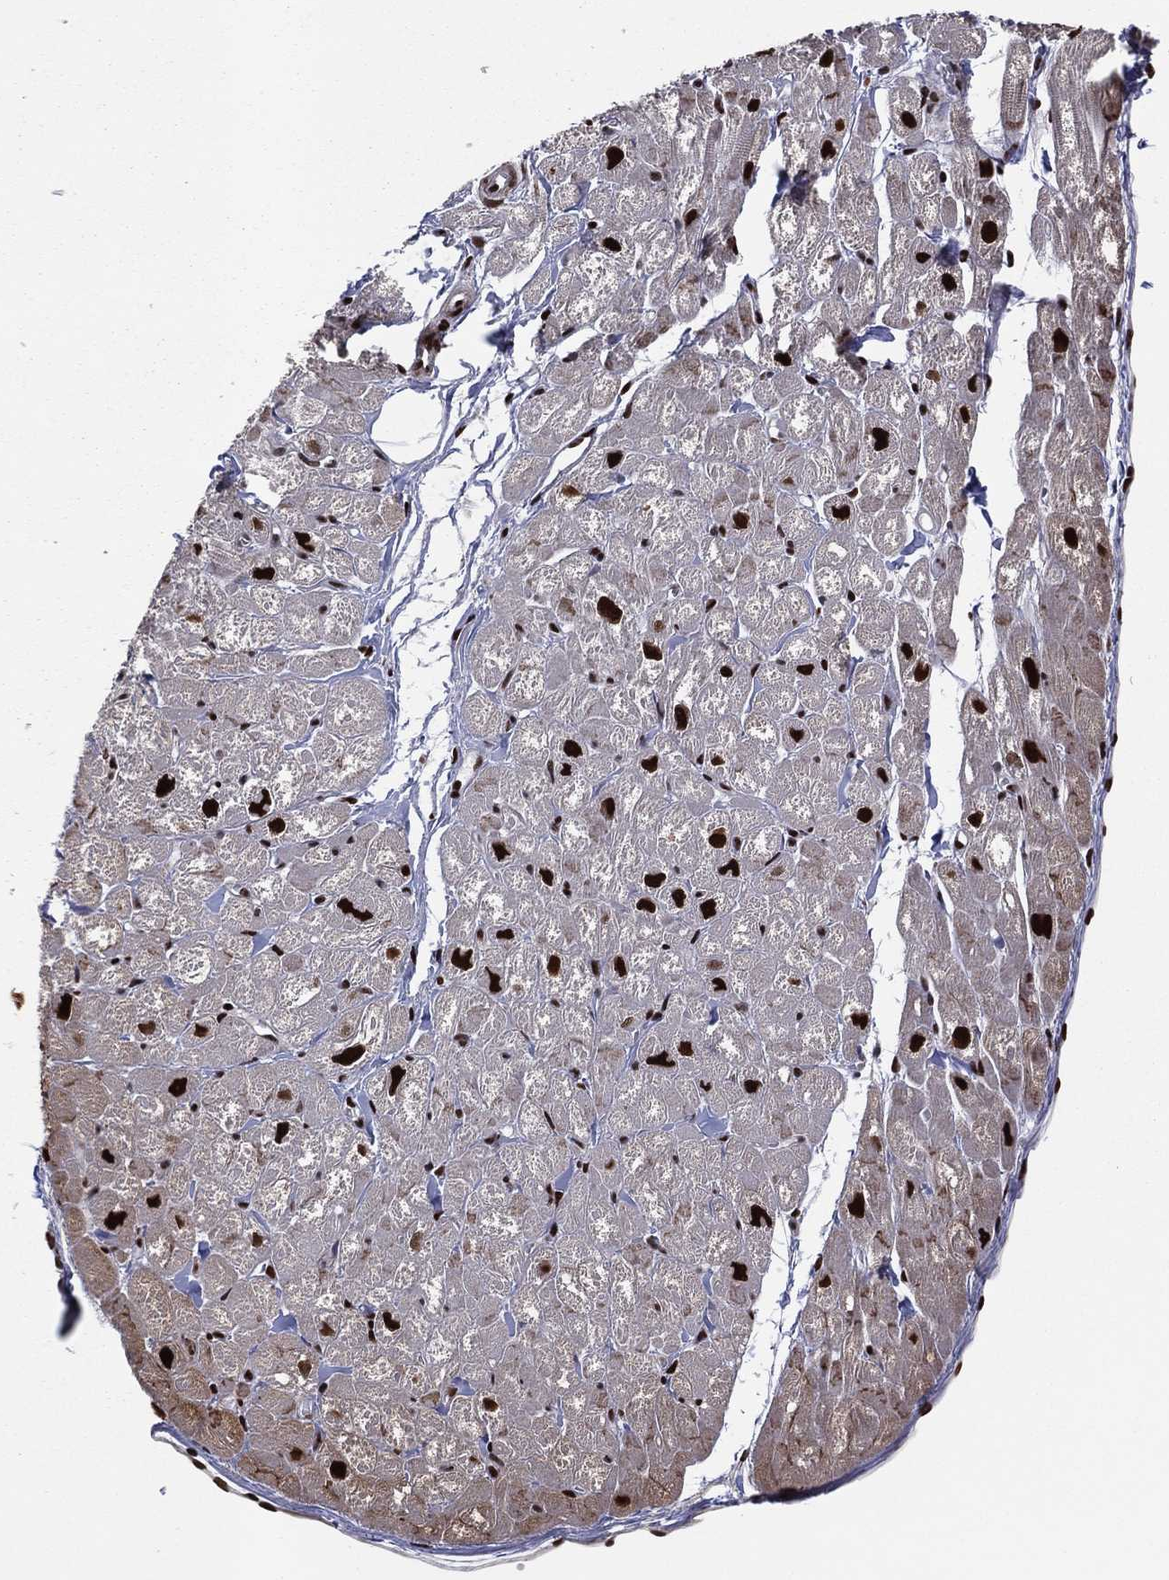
{"staining": {"intensity": "strong", "quantity": "25%-75%", "location": "cytoplasmic/membranous,nuclear"}, "tissue": "heart muscle", "cell_type": "Cardiomyocytes", "image_type": "normal", "snomed": [{"axis": "morphology", "description": "Normal tissue, NOS"}, {"axis": "topography", "description": "Heart"}], "caption": "Immunohistochemical staining of unremarkable human heart muscle exhibits high levels of strong cytoplasmic/membranous,nuclear staining in approximately 25%-75% of cardiomyocytes. The staining was performed using DAB, with brown indicating positive protein expression. Nuclei are stained blue with hematoxylin.", "gene": "TP53BP1", "patient": {"sex": "male", "age": 58}}